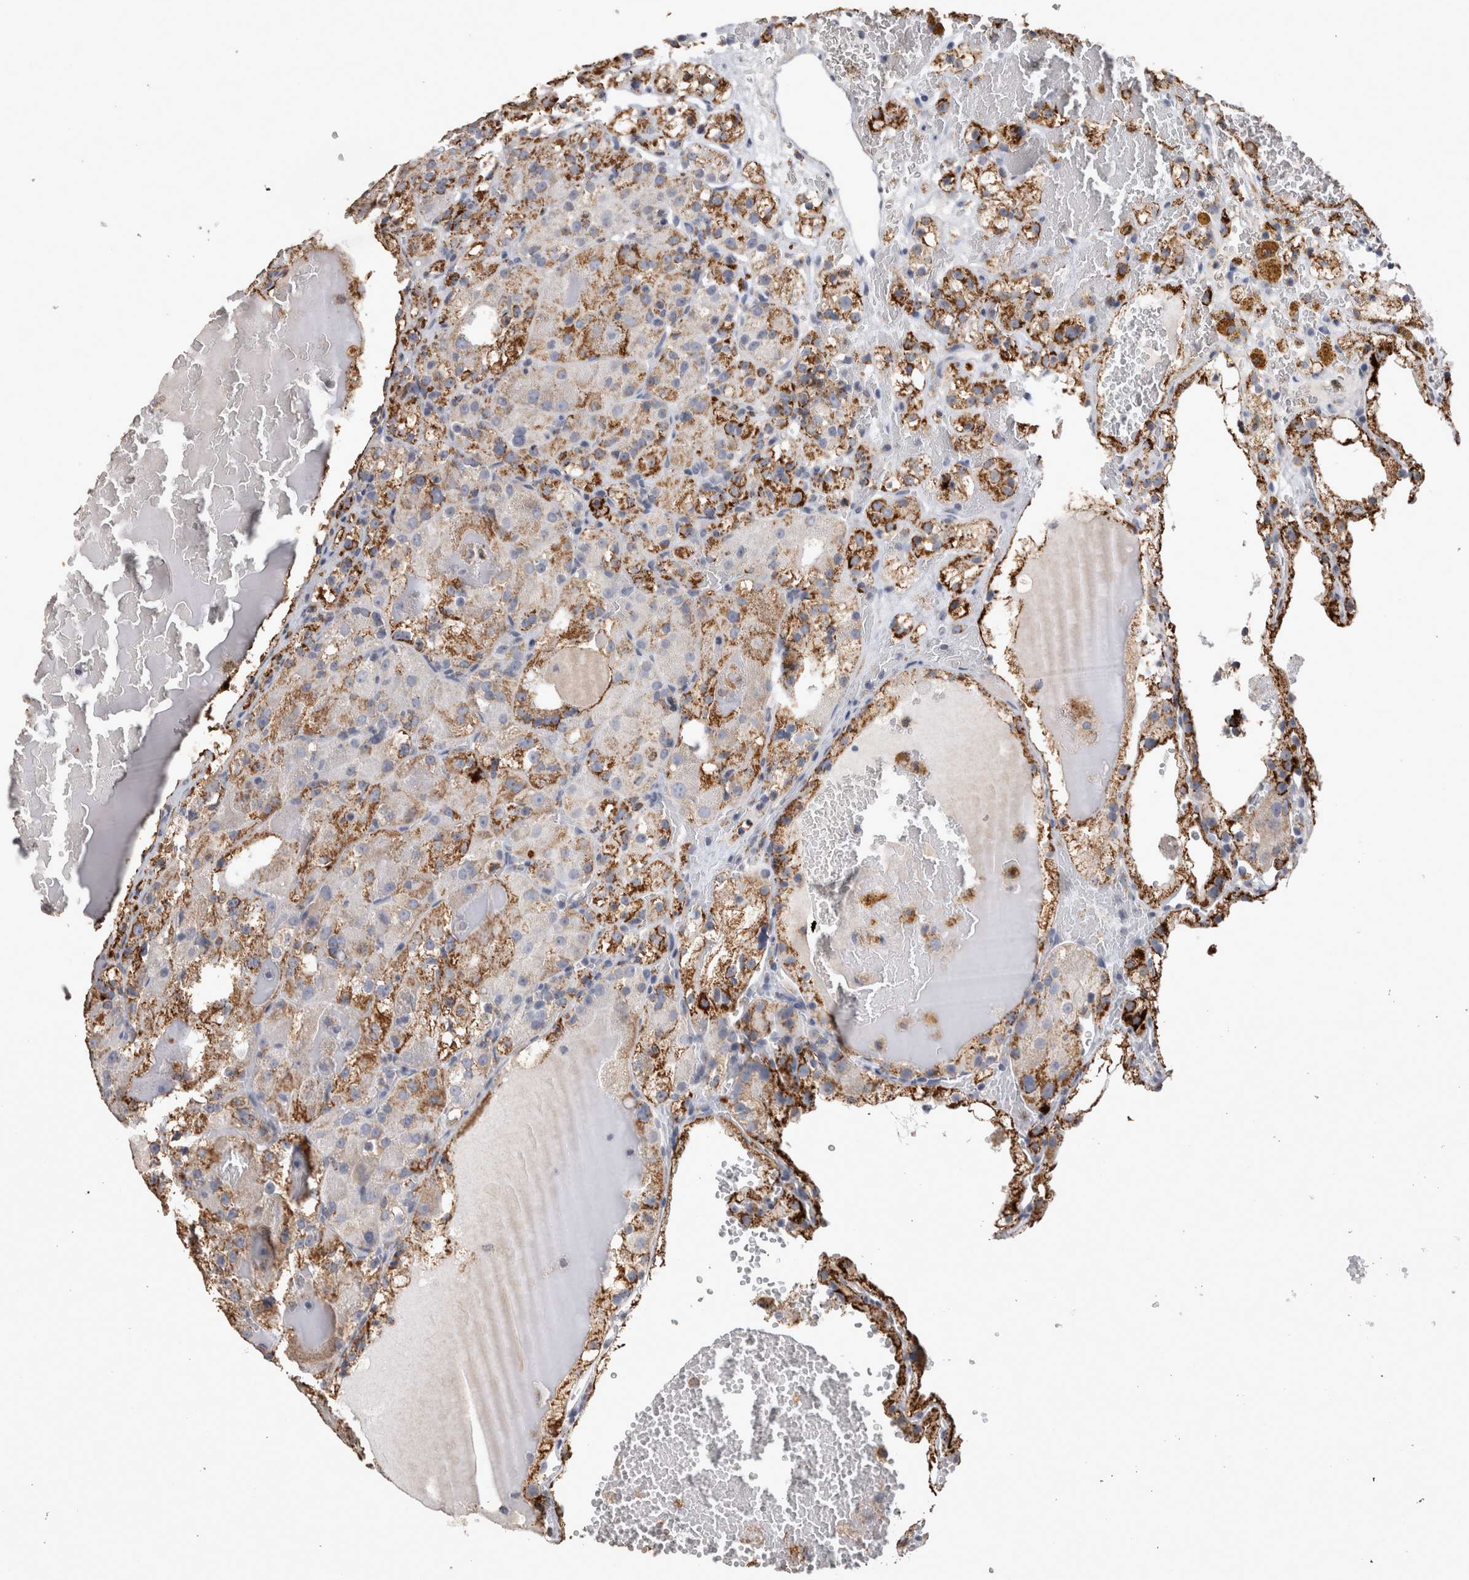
{"staining": {"intensity": "strong", "quantity": ">75%", "location": "cytoplasmic/membranous"}, "tissue": "renal cancer", "cell_type": "Tumor cells", "image_type": "cancer", "snomed": [{"axis": "morphology", "description": "Normal tissue, NOS"}, {"axis": "morphology", "description": "Adenocarcinoma, NOS"}, {"axis": "topography", "description": "Kidney"}], "caption": "DAB (3,3'-diaminobenzidine) immunohistochemical staining of renal cancer demonstrates strong cytoplasmic/membranous protein expression in about >75% of tumor cells.", "gene": "DKK3", "patient": {"sex": "male", "age": 61}}